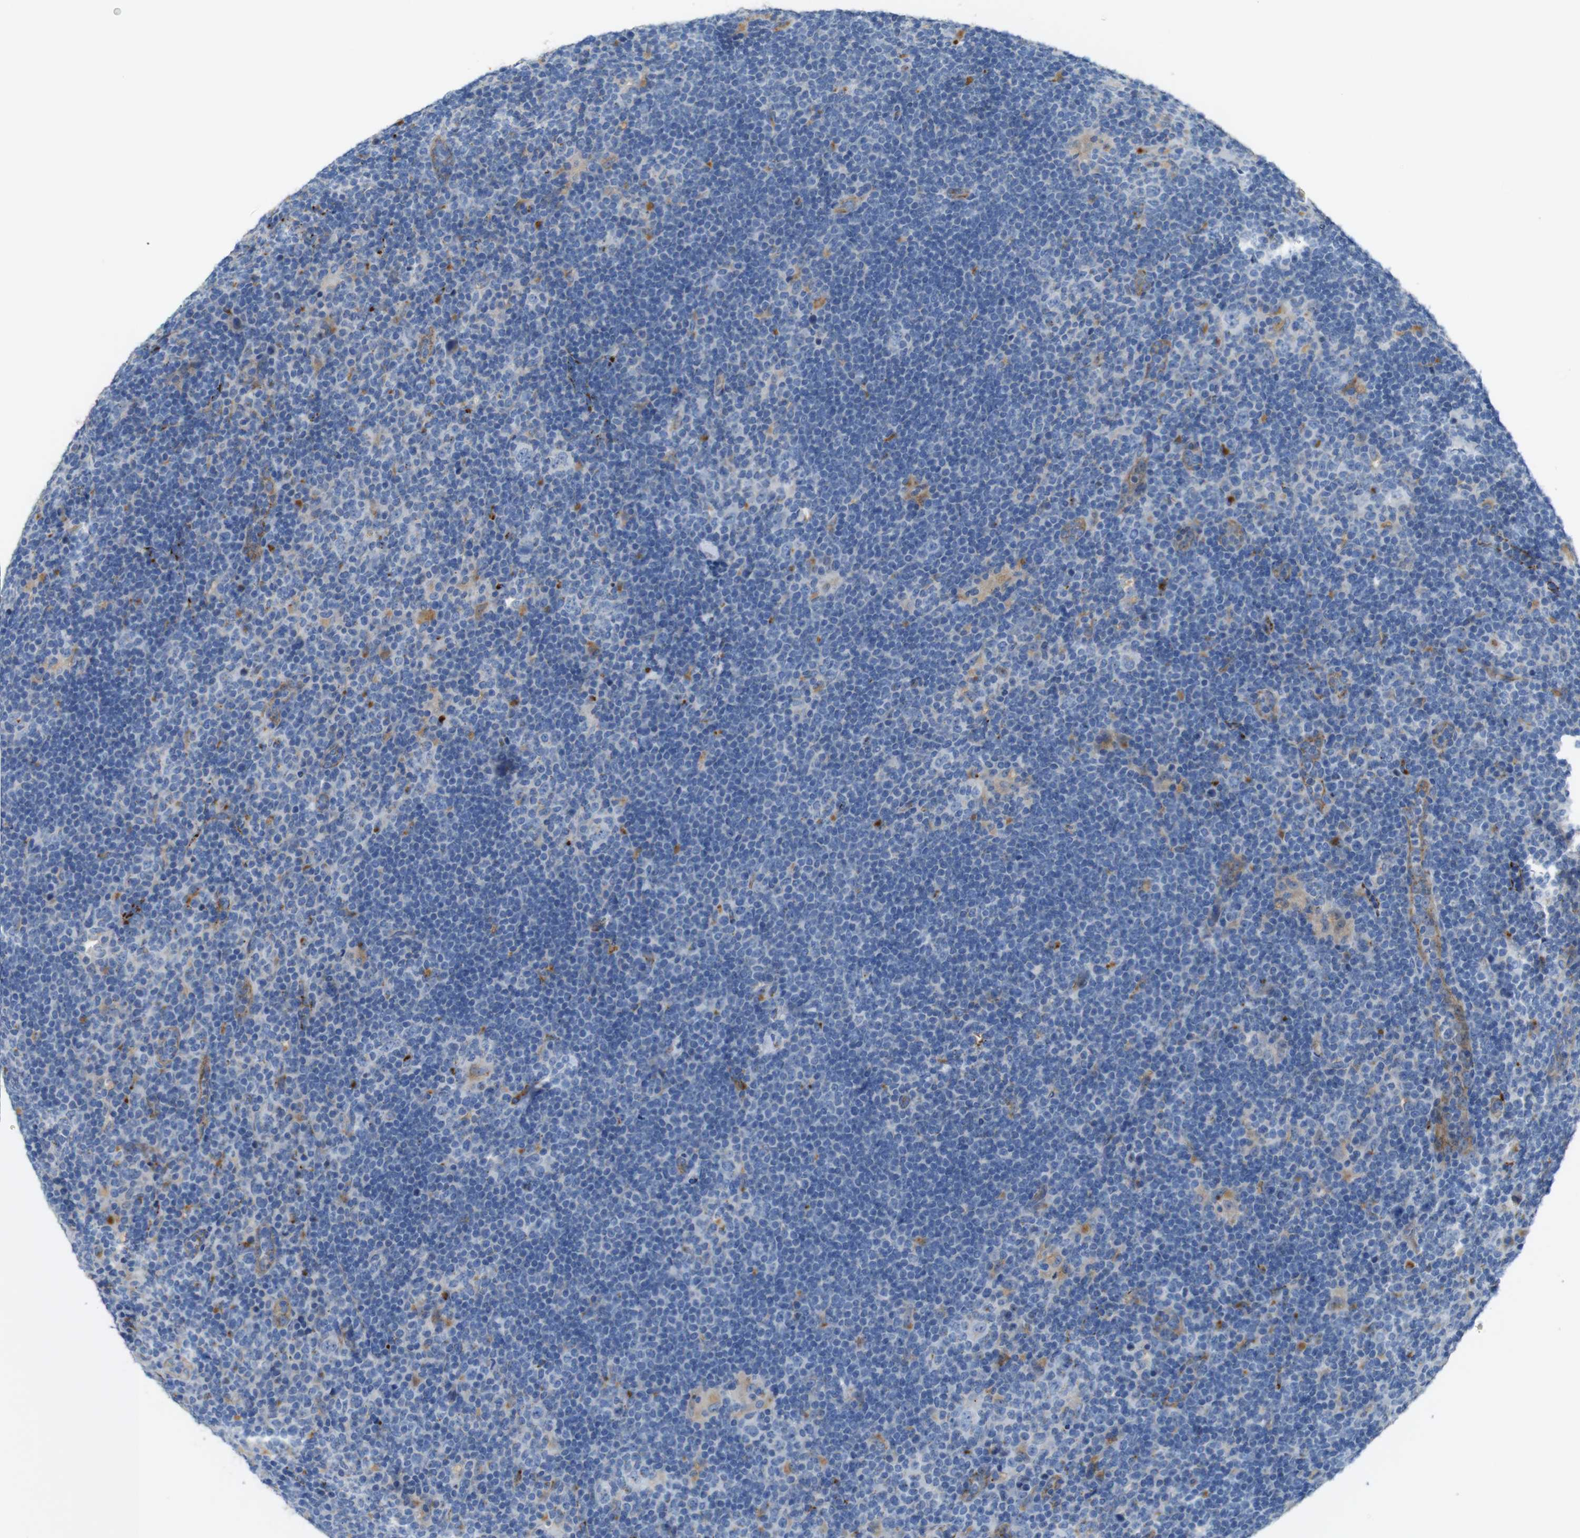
{"staining": {"intensity": "negative", "quantity": "none", "location": "none"}, "tissue": "lymphoma", "cell_type": "Tumor cells", "image_type": "cancer", "snomed": [{"axis": "morphology", "description": "Hodgkin's disease, NOS"}, {"axis": "topography", "description": "Lymph node"}], "caption": "Protein analysis of lymphoma demonstrates no significant staining in tumor cells.", "gene": "NHLRC3", "patient": {"sex": "female", "age": 57}}